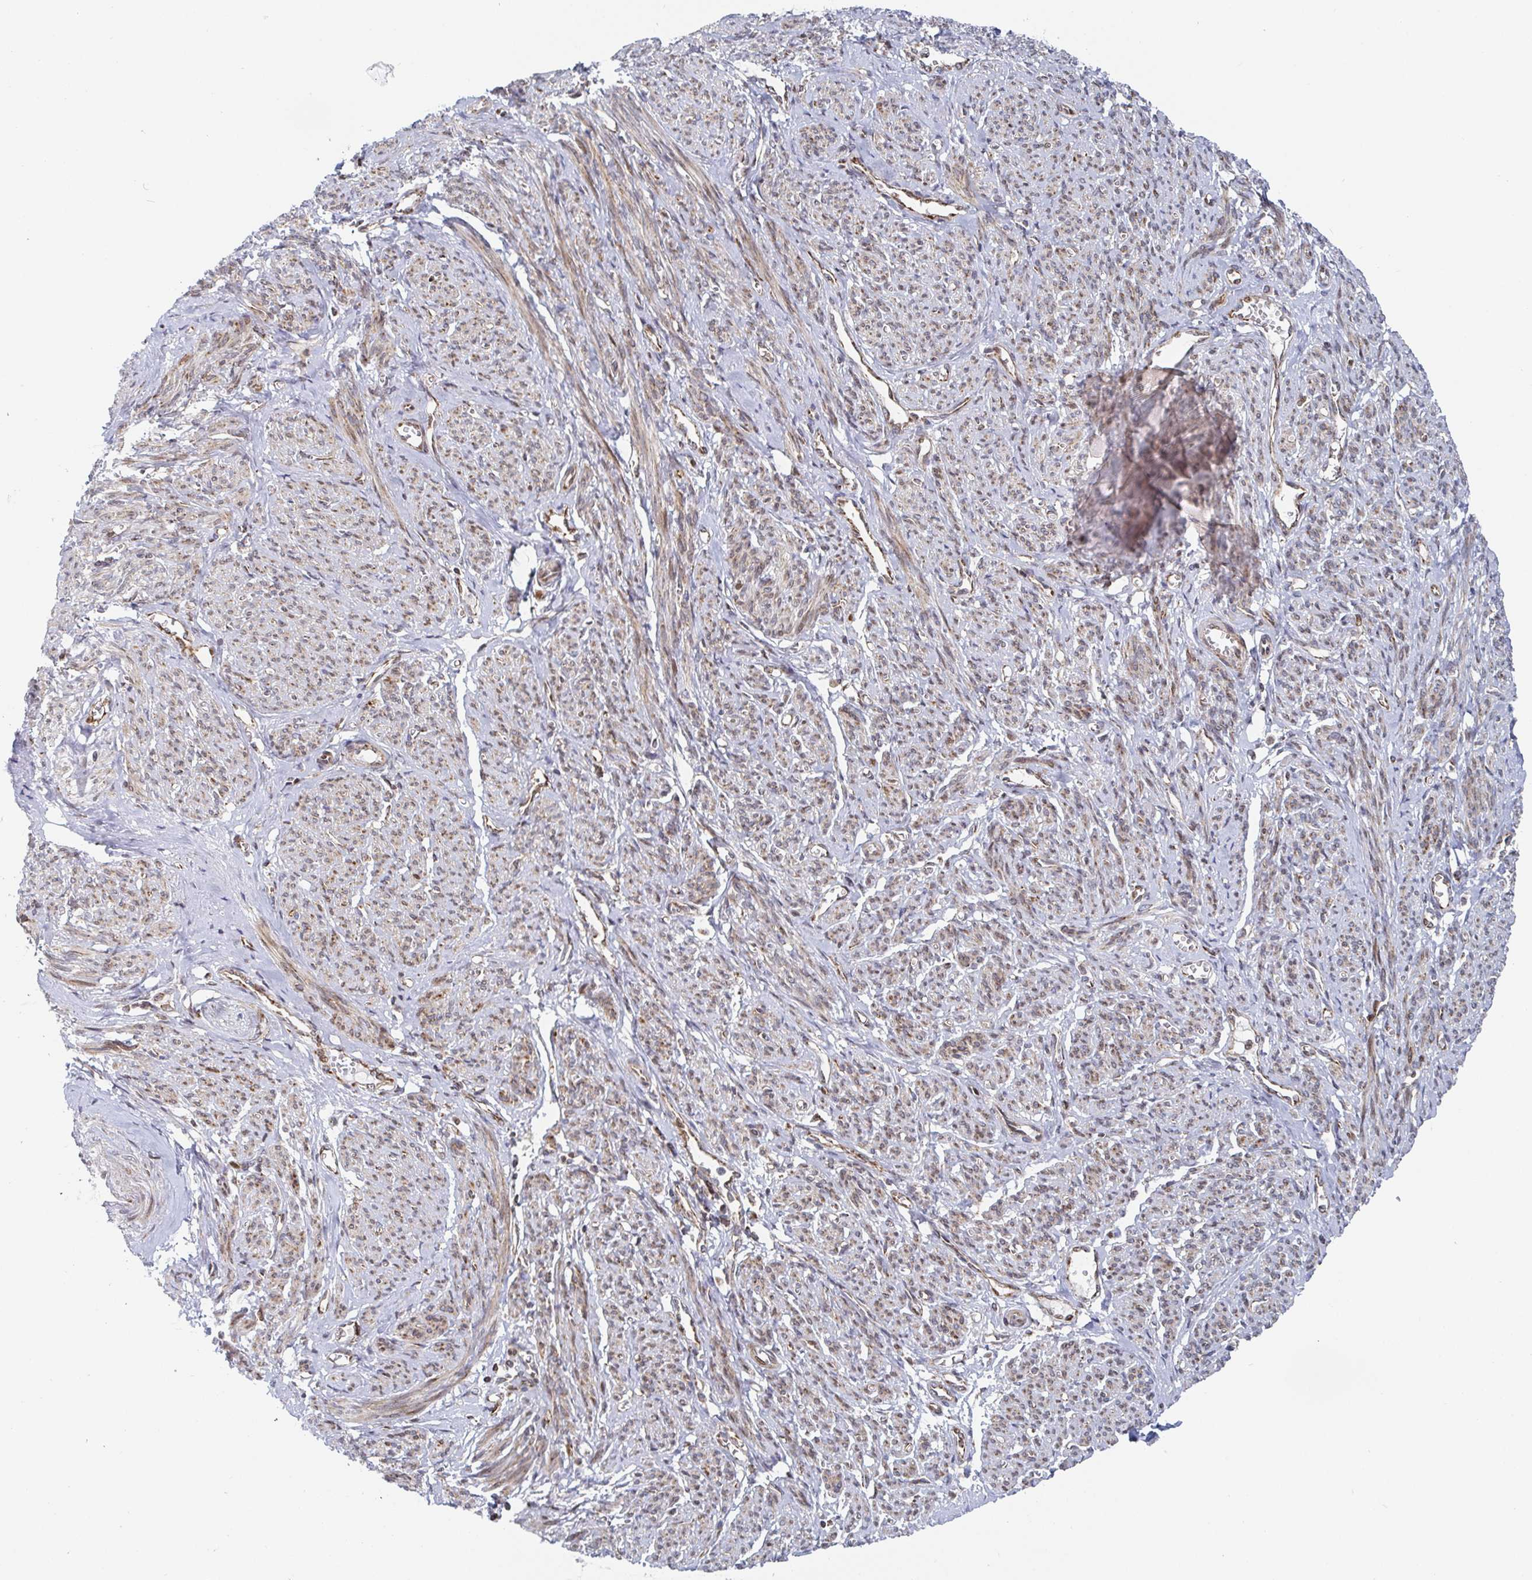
{"staining": {"intensity": "moderate", "quantity": ">75%", "location": "cytoplasmic/membranous"}, "tissue": "smooth muscle", "cell_type": "Smooth muscle cells", "image_type": "normal", "snomed": [{"axis": "morphology", "description": "Normal tissue, NOS"}, {"axis": "topography", "description": "Smooth muscle"}], "caption": "Smooth muscle cells display moderate cytoplasmic/membranous staining in about >75% of cells in unremarkable smooth muscle.", "gene": "STARD8", "patient": {"sex": "female", "age": 65}}